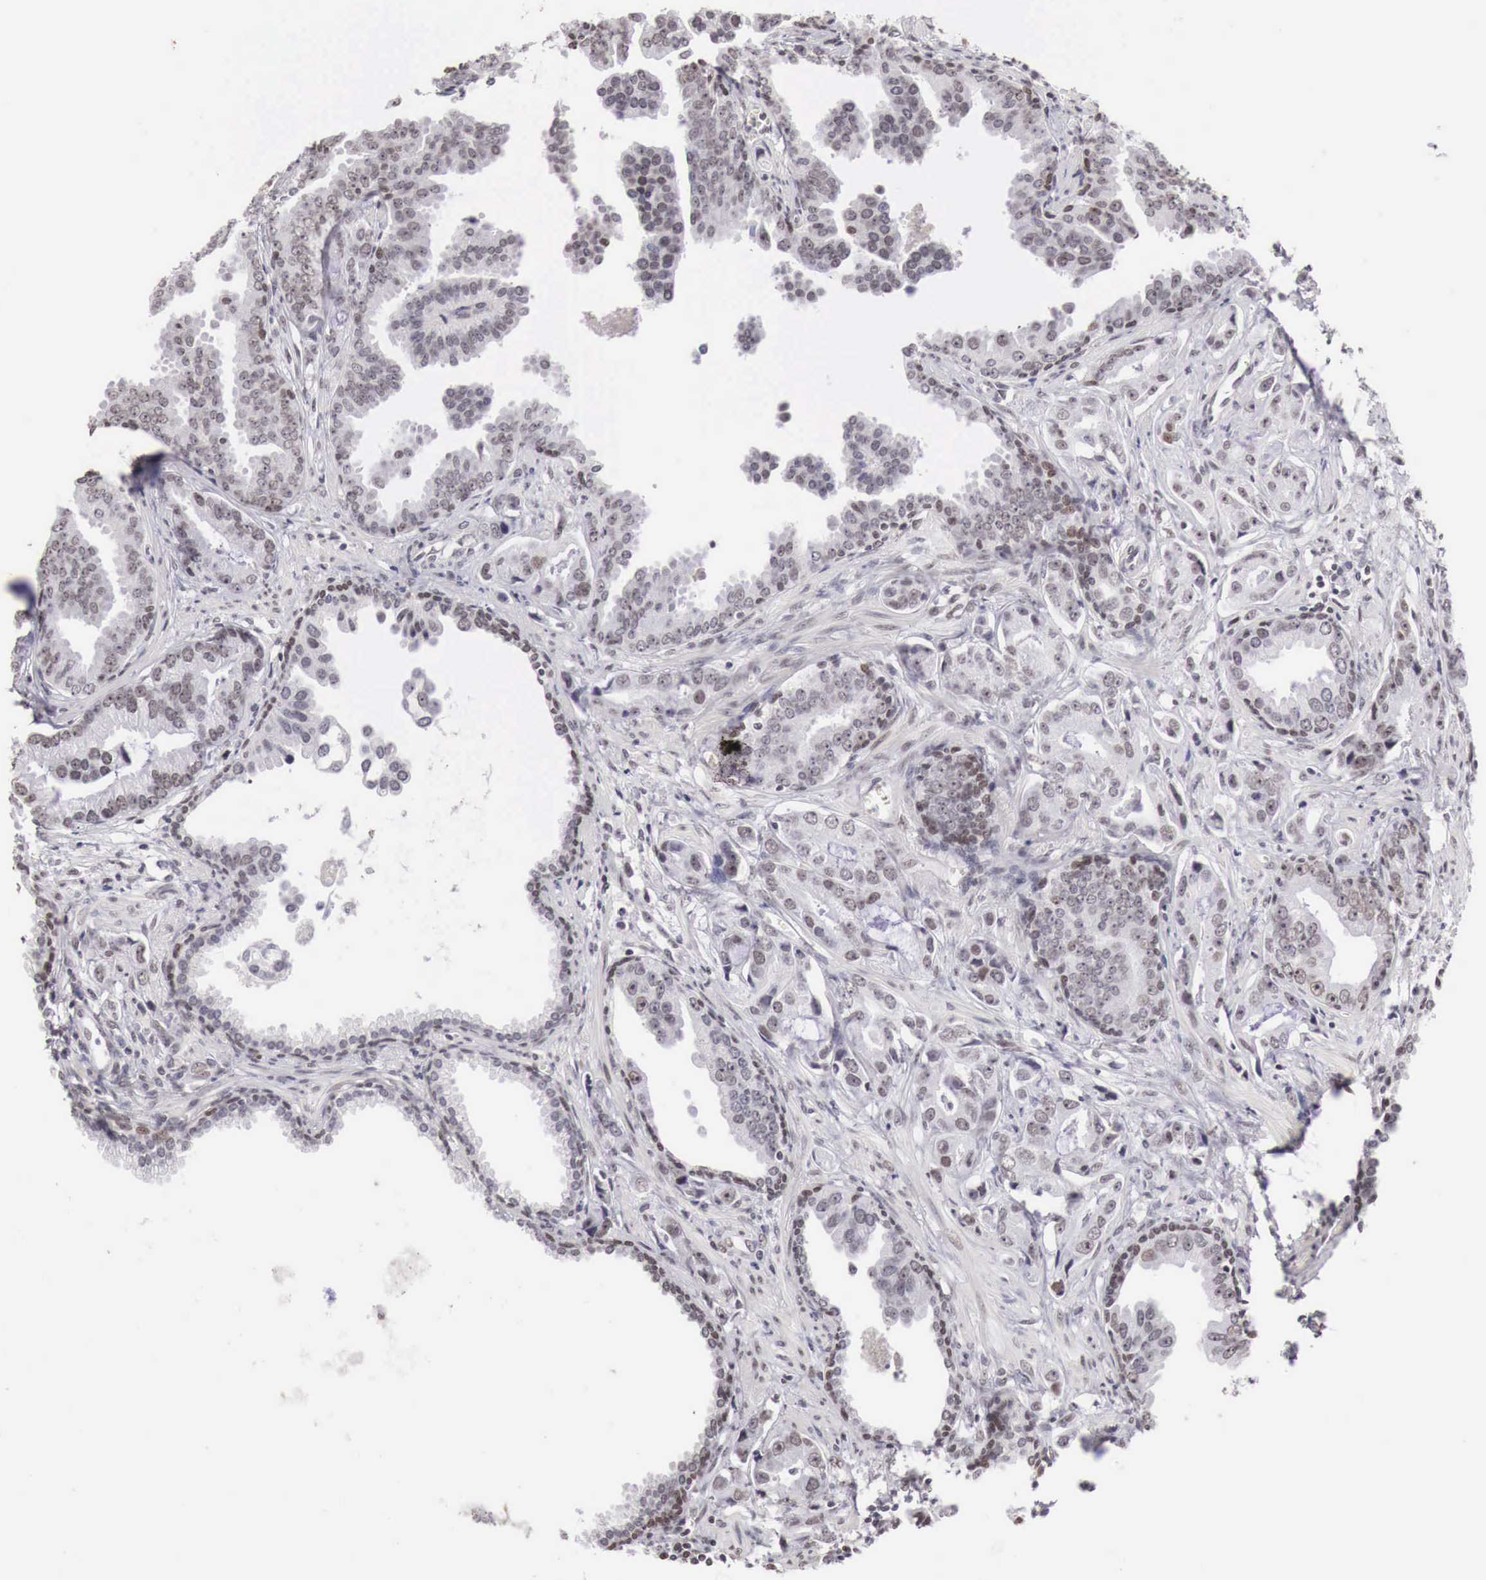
{"staining": {"intensity": "weak", "quantity": "<25%", "location": "nuclear"}, "tissue": "prostate cancer", "cell_type": "Tumor cells", "image_type": "cancer", "snomed": [{"axis": "morphology", "description": "Adenocarcinoma, Low grade"}, {"axis": "topography", "description": "Prostate"}], "caption": "Human prostate adenocarcinoma (low-grade) stained for a protein using IHC reveals no expression in tumor cells.", "gene": "PHF14", "patient": {"sex": "male", "age": 65}}